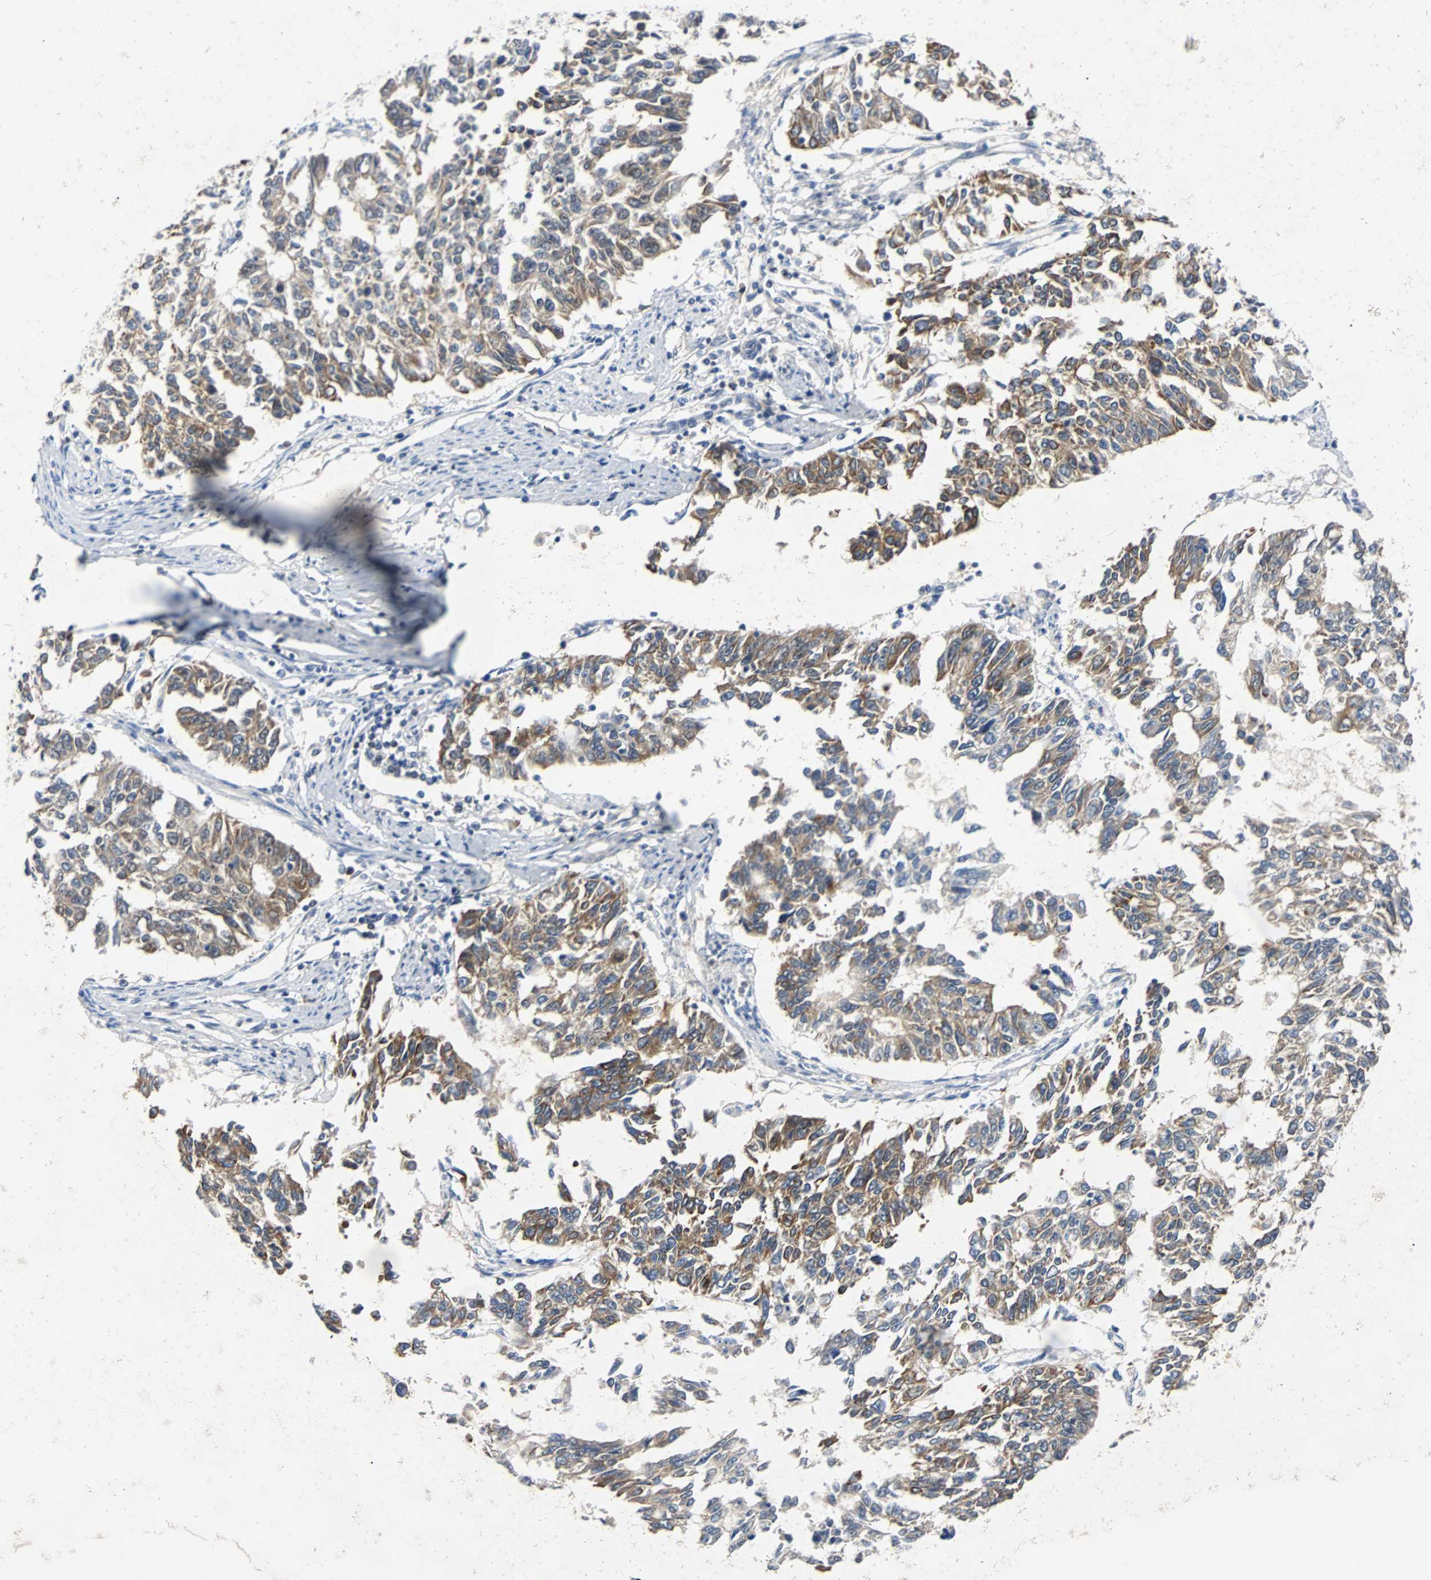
{"staining": {"intensity": "moderate", "quantity": ">75%", "location": "cytoplasmic/membranous"}, "tissue": "endometrial cancer", "cell_type": "Tumor cells", "image_type": "cancer", "snomed": [{"axis": "morphology", "description": "Adenocarcinoma, NOS"}, {"axis": "topography", "description": "Endometrium"}], "caption": "Protein analysis of adenocarcinoma (endometrial) tissue demonstrates moderate cytoplasmic/membranous staining in approximately >75% of tumor cells.", "gene": "SIRT1", "patient": {"sex": "female", "age": 42}}